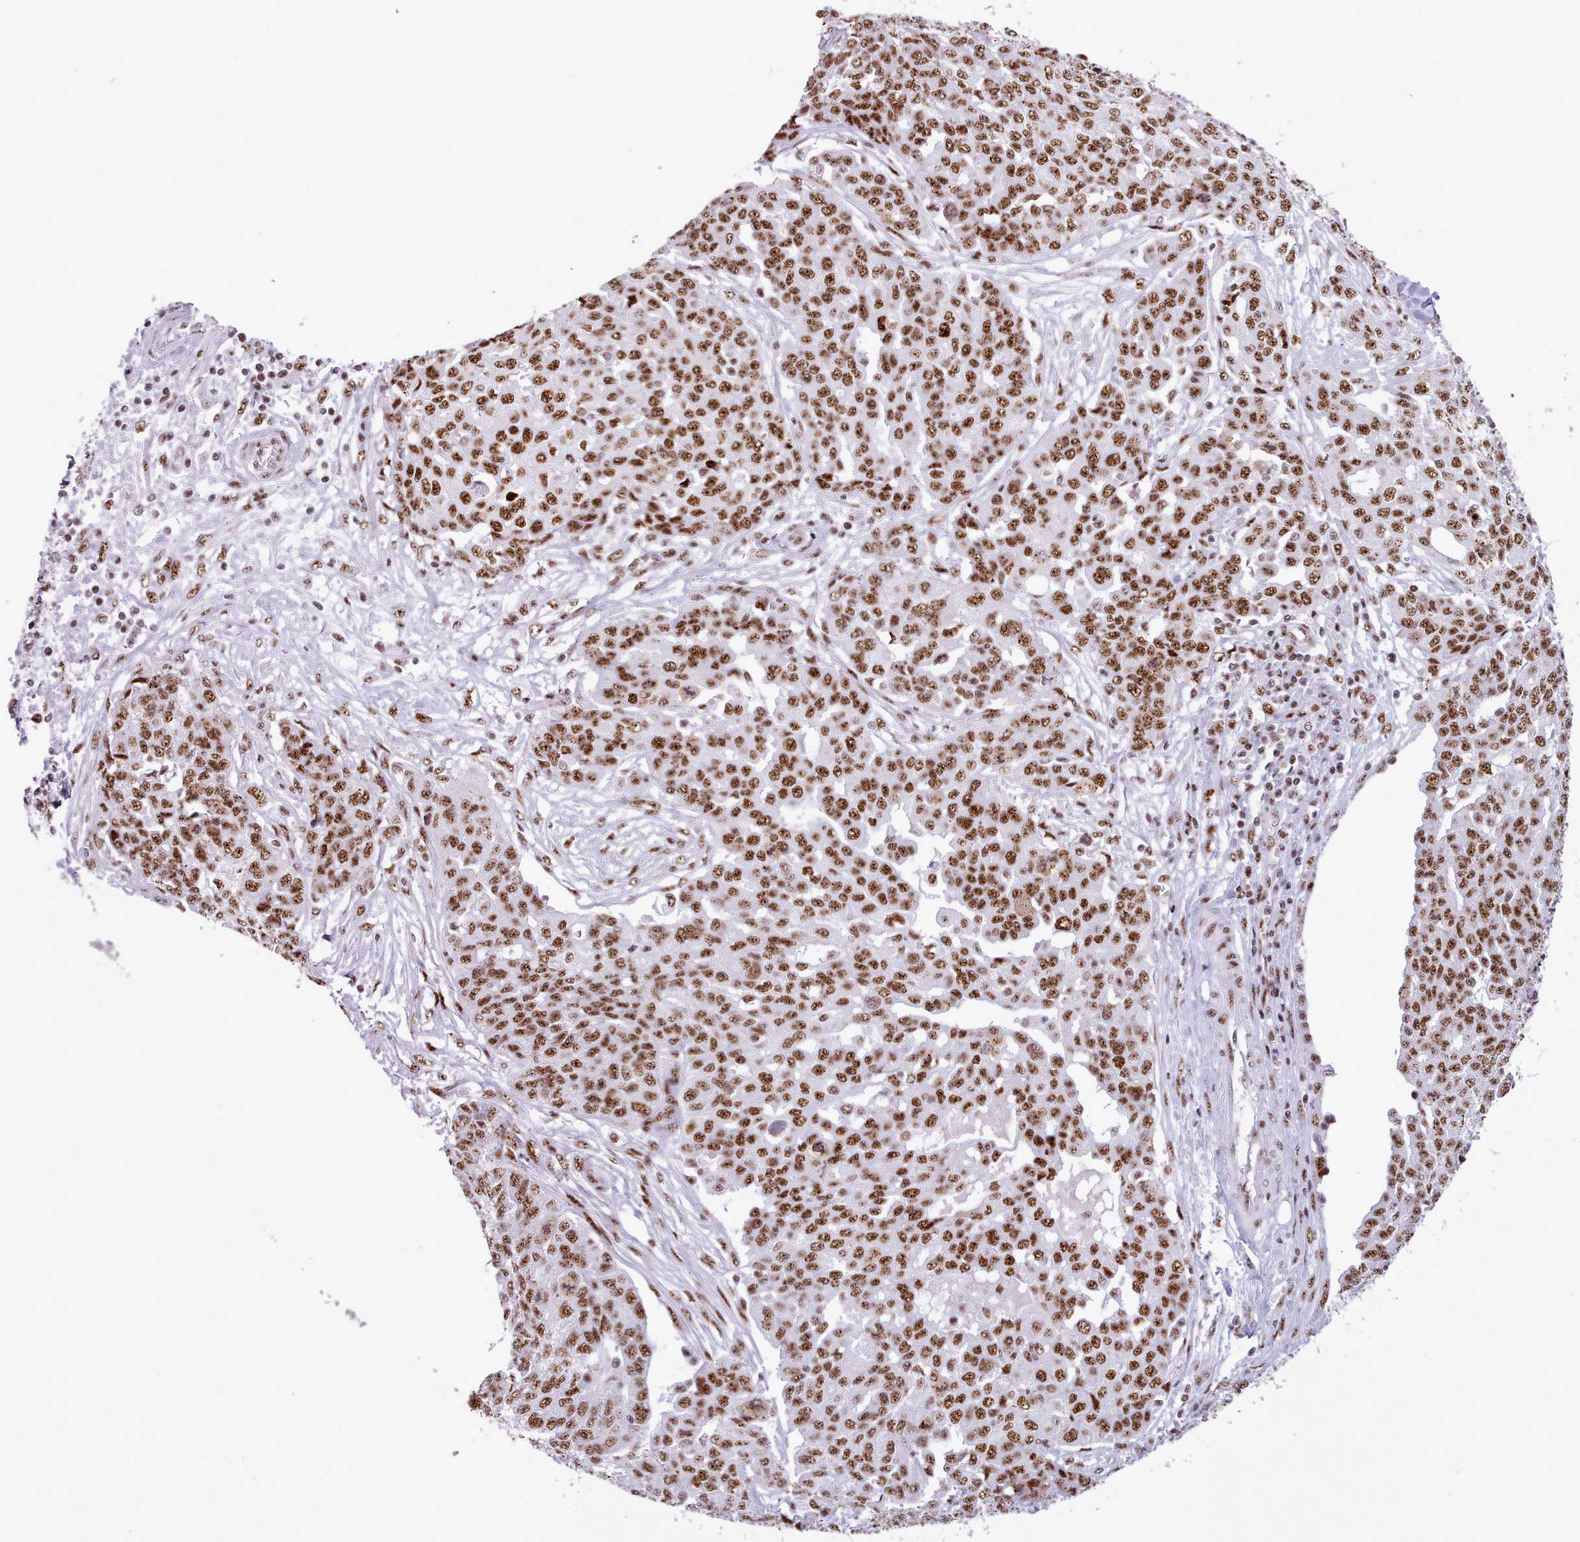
{"staining": {"intensity": "strong", "quantity": ">75%", "location": "nuclear"}, "tissue": "ovarian cancer", "cell_type": "Tumor cells", "image_type": "cancer", "snomed": [{"axis": "morphology", "description": "Cystadenocarcinoma, serous, NOS"}, {"axis": "topography", "description": "Soft tissue"}, {"axis": "topography", "description": "Ovary"}], "caption": "High-magnification brightfield microscopy of ovarian cancer stained with DAB (brown) and counterstained with hematoxylin (blue). tumor cells exhibit strong nuclear positivity is present in approximately>75% of cells. (DAB (3,3'-diaminobenzidine) IHC with brightfield microscopy, high magnification).", "gene": "TMEM35B", "patient": {"sex": "female", "age": 57}}